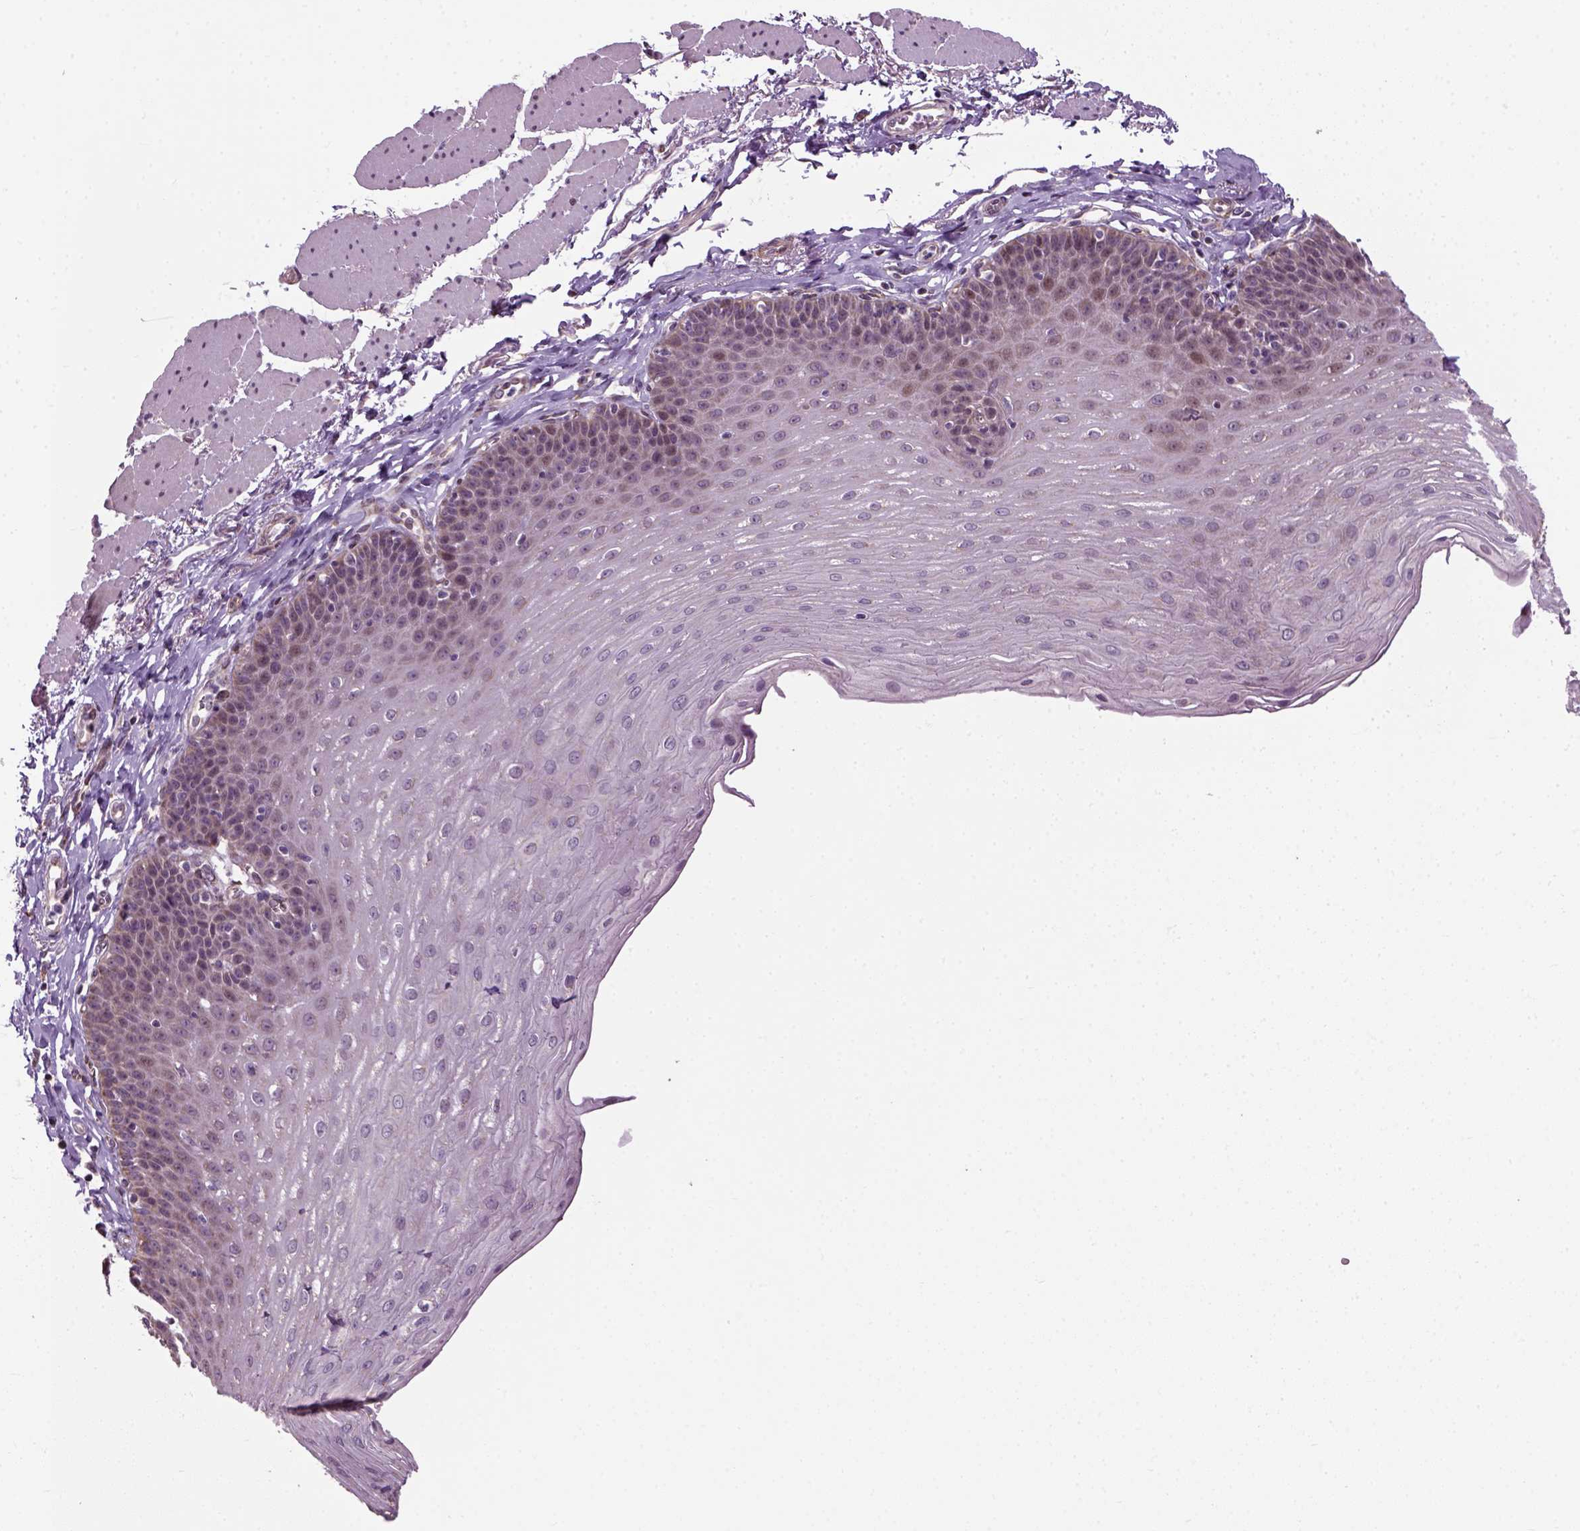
{"staining": {"intensity": "weak", "quantity": "<25%", "location": "cytoplasmic/membranous"}, "tissue": "esophagus", "cell_type": "Squamous epithelial cells", "image_type": "normal", "snomed": [{"axis": "morphology", "description": "Normal tissue, NOS"}, {"axis": "topography", "description": "Esophagus"}], "caption": "Immunohistochemistry (IHC) micrograph of unremarkable human esophagus stained for a protein (brown), which exhibits no staining in squamous epithelial cells.", "gene": "XK", "patient": {"sex": "female", "age": 81}}